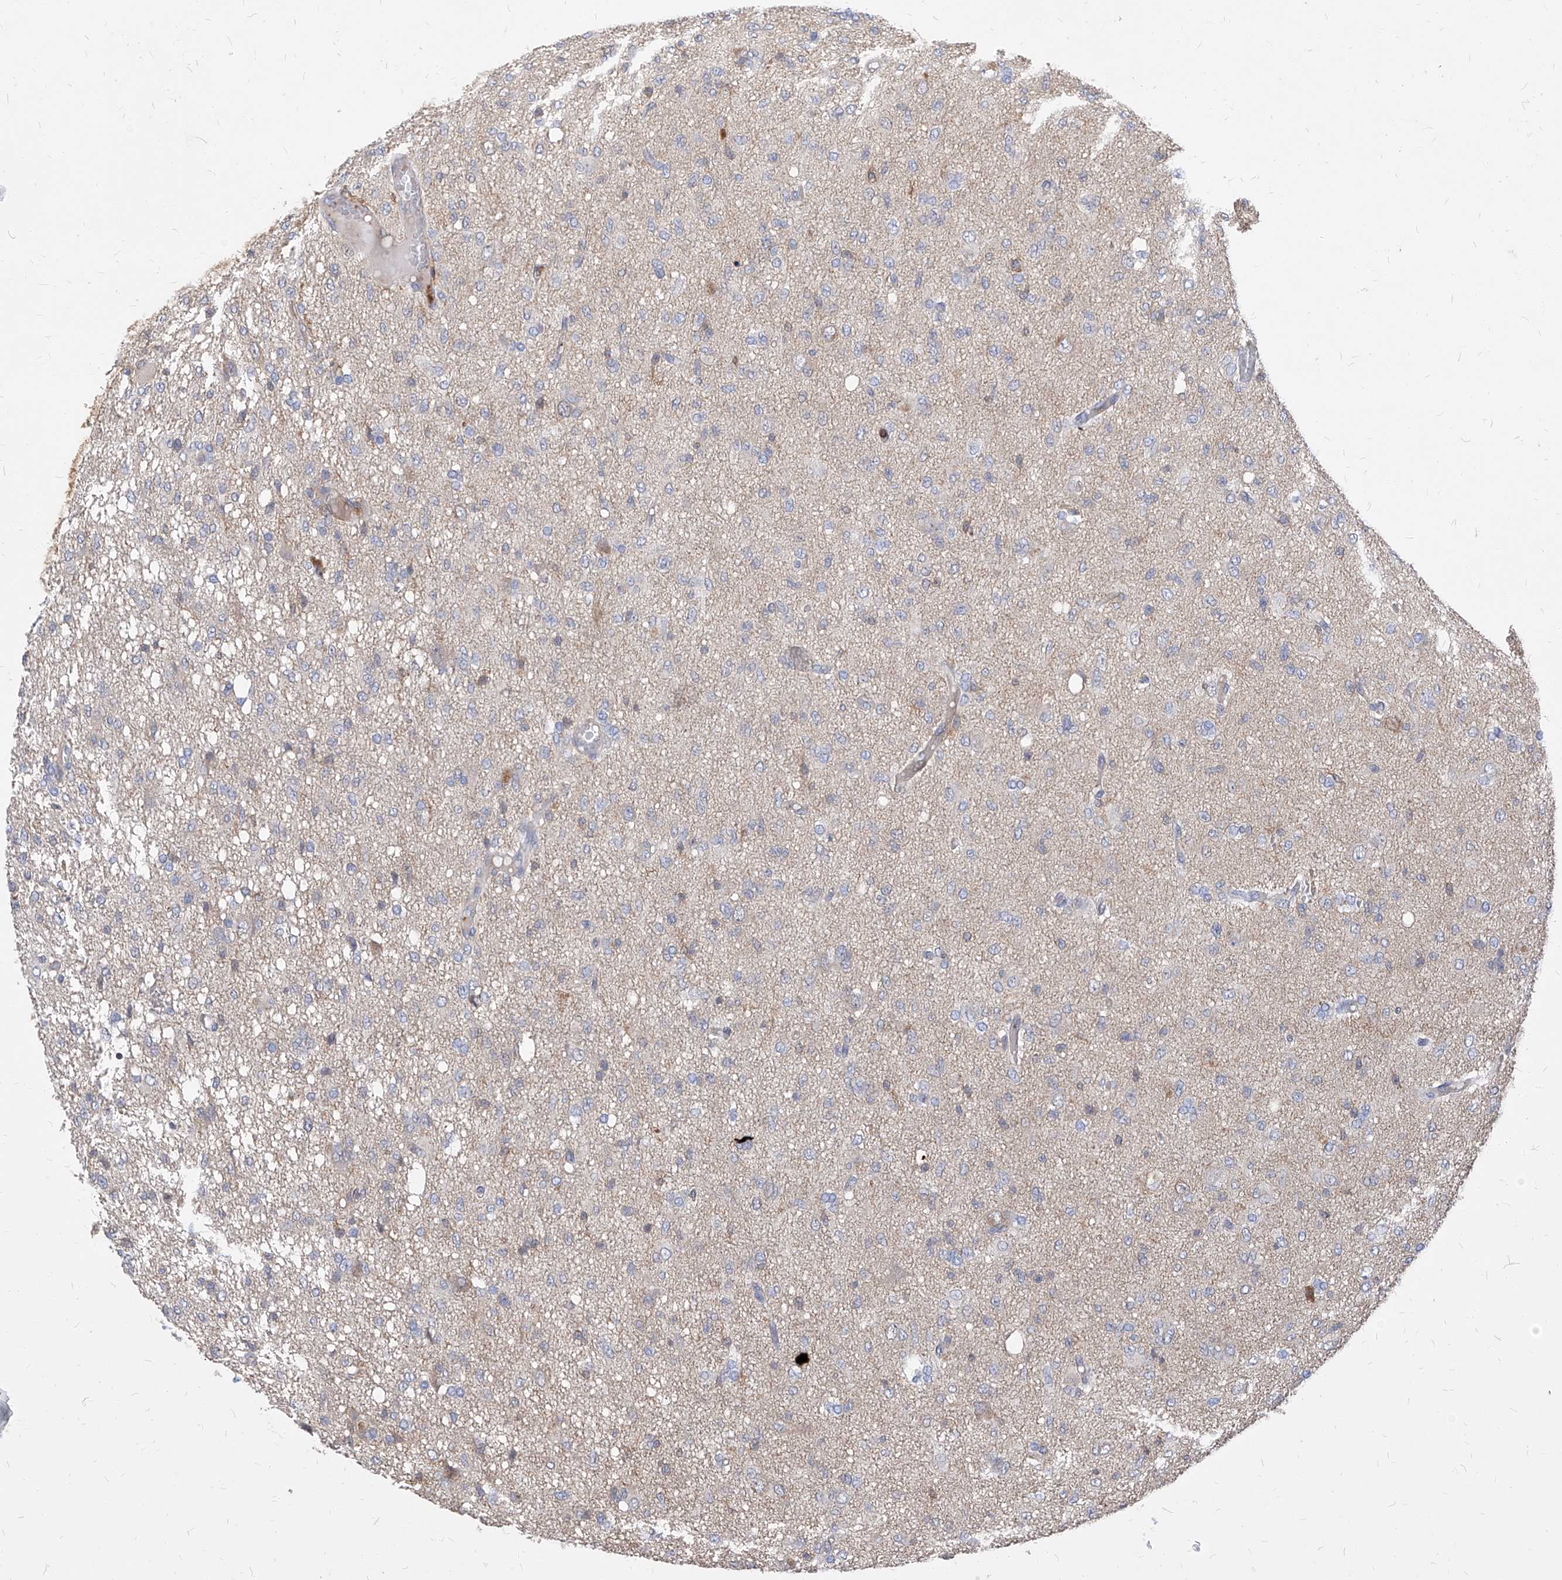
{"staining": {"intensity": "negative", "quantity": "none", "location": "none"}, "tissue": "glioma", "cell_type": "Tumor cells", "image_type": "cancer", "snomed": [{"axis": "morphology", "description": "Glioma, malignant, High grade"}, {"axis": "topography", "description": "Brain"}], "caption": "The immunohistochemistry (IHC) image has no significant positivity in tumor cells of malignant glioma (high-grade) tissue. The staining is performed using DAB (3,3'-diaminobenzidine) brown chromogen with nuclei counter-stained in using hematoxylin.", "gene": "ABRACL", "patient": {"sex": "female", "age": 59}}